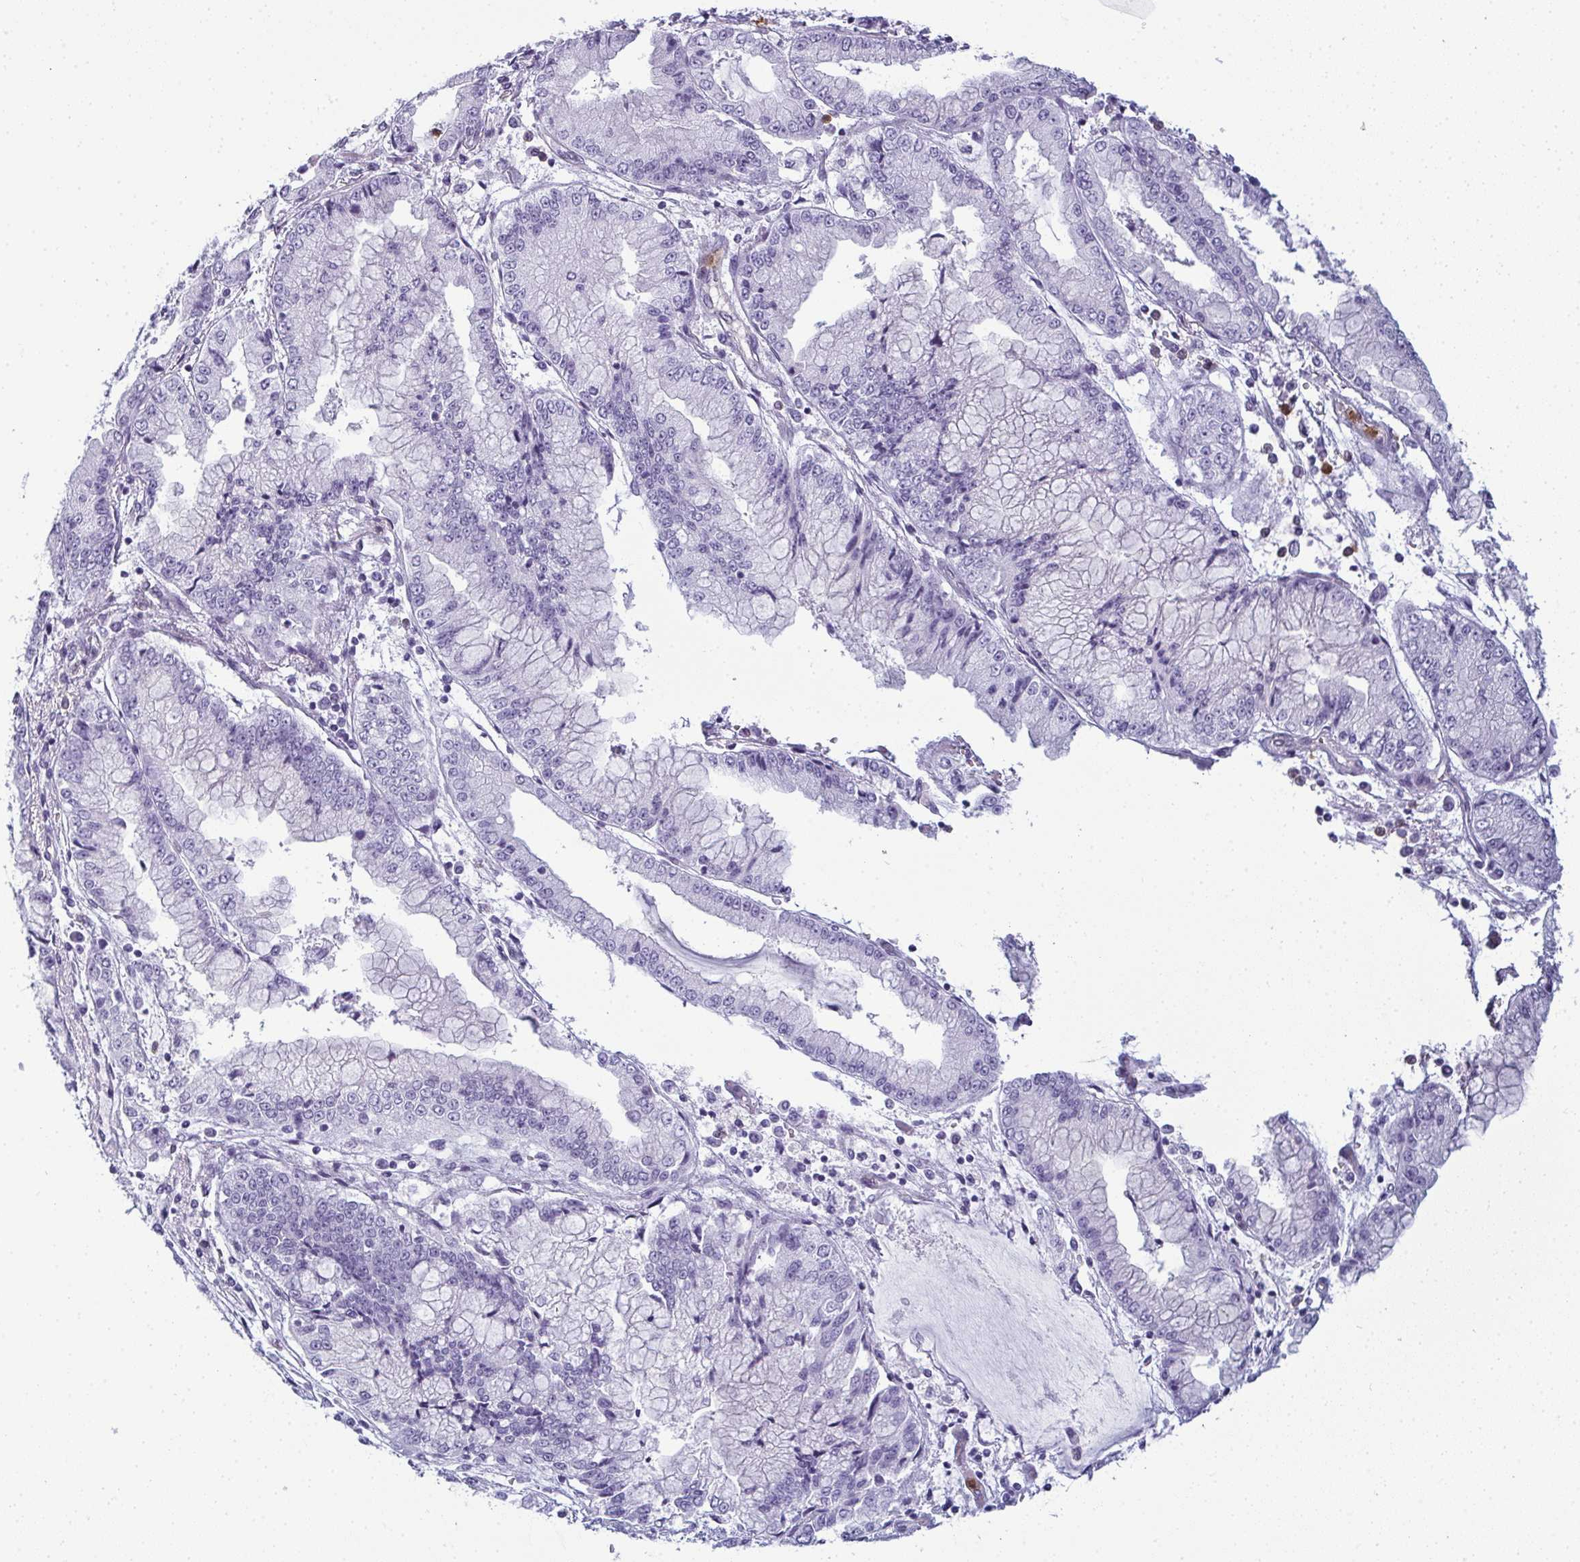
{"staining": {"intensity": "negative", "quantity": "none", "location": "none"}, "tissue": "stomach cancer", "cell_type": "Tumor cells", "image_type": "cancer", "snomed": [{"axis": "morphology", "description": "Adenocarcinoma, NOS"}, {"axis": "topography", "description": "Stomach, upper"}], "caption": "High magnification brightfield microscopy of adenocarcinoma (stomach) stained with DAB (brown) and counterstained with hematoxylin (blue): tumor cells show no significant positivity.", "gene": "CDA", "patient": {"sex": "female", "age": 74}}